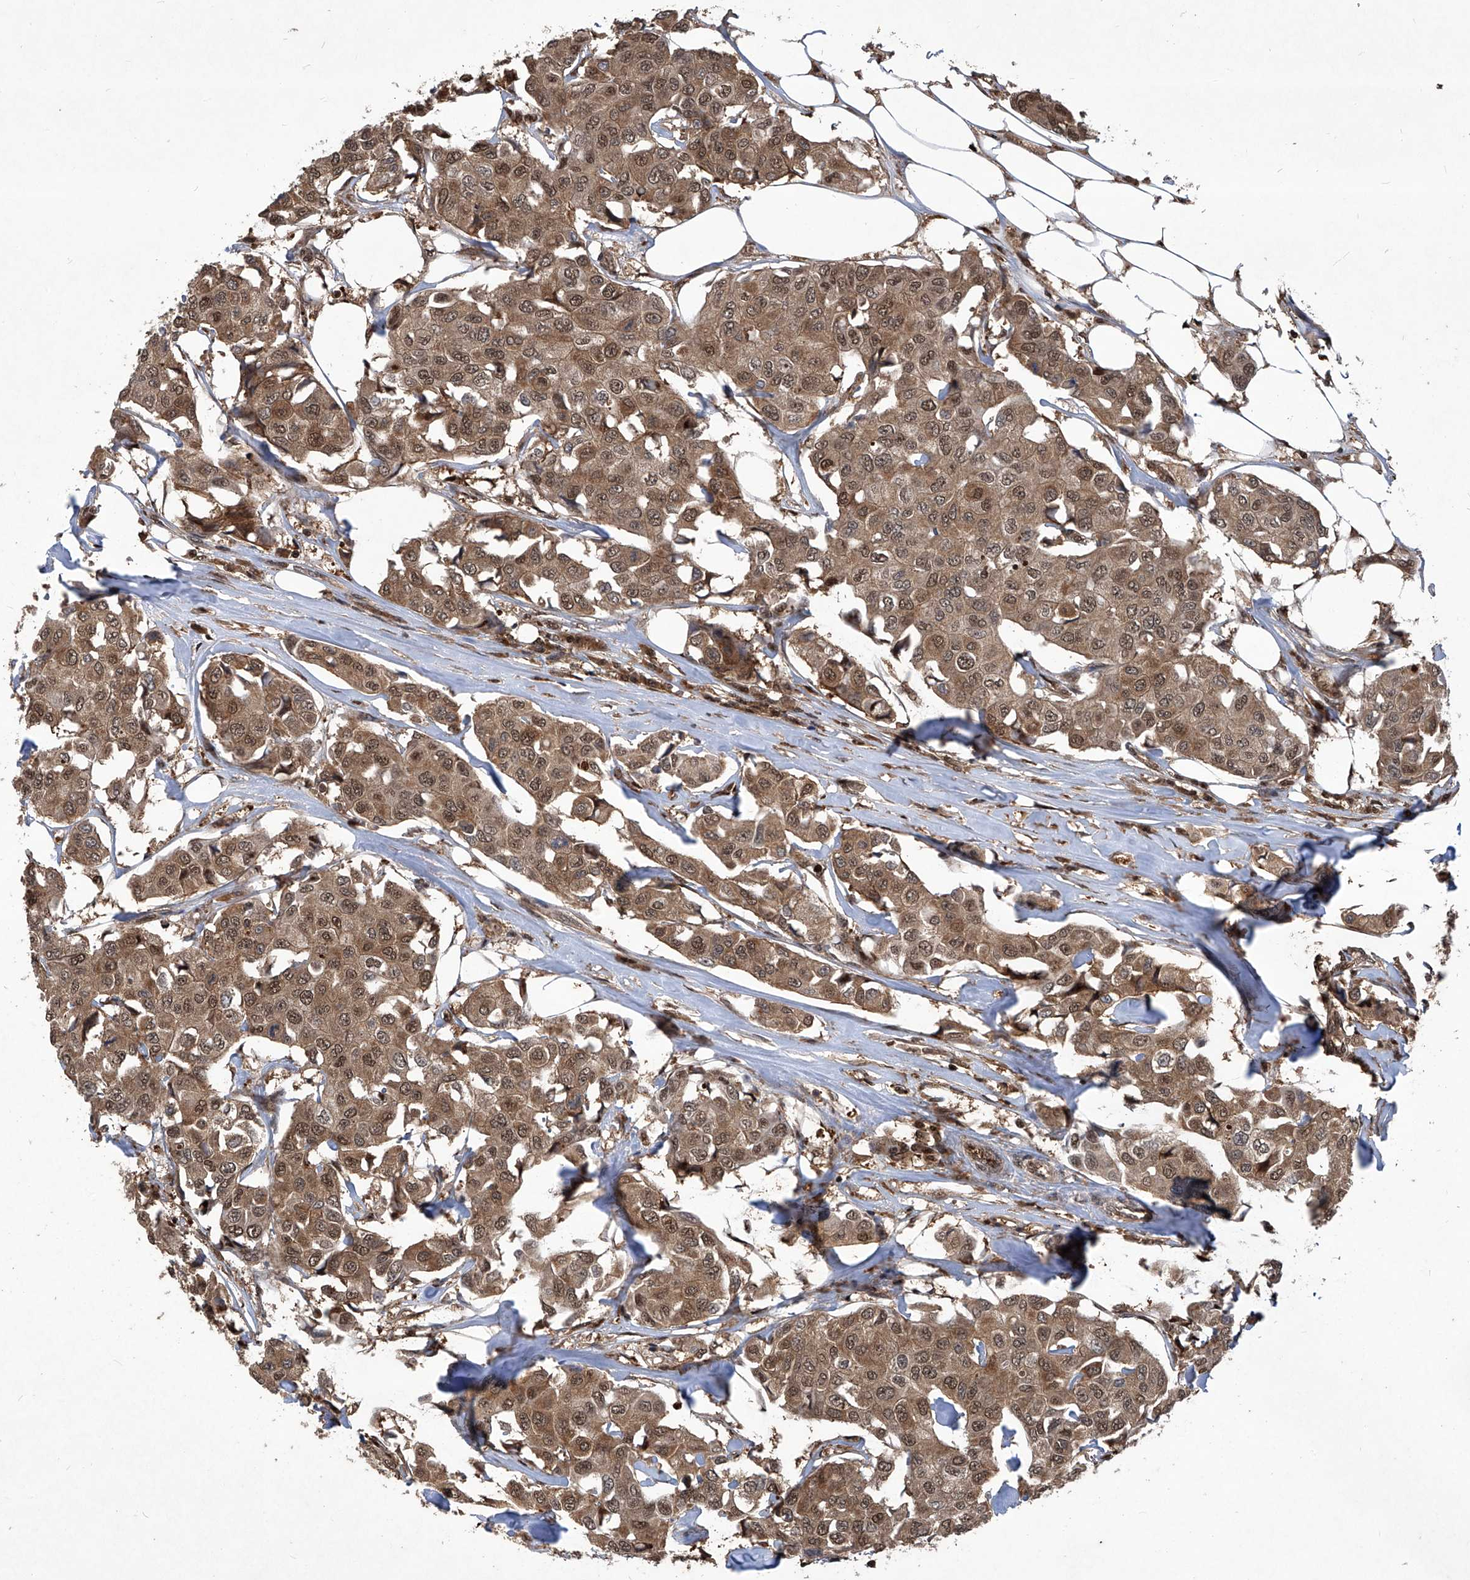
{"staining": {"intensity": "moderate", "quantity": ">75%", "location": "cytoplasmic/membranous,nuclear"}, "tissue": "breast cancer", "cell_type": "Tumor cells", "image_type": "cancer", "snomed": [{"axis": "morphology", "description": "Duct carcinoma"}, {"axis": "topography", "description": "Breast"}], "caption": "Approximately >75% of tumor cells in human breast cancer exhibit moderate cytoplasmic/membranous and nuclear protein positivity as visualized by brown immunohistochemical staining.", "gene": "PSMB1", "patient": {"sex": "female", "age": 80}}